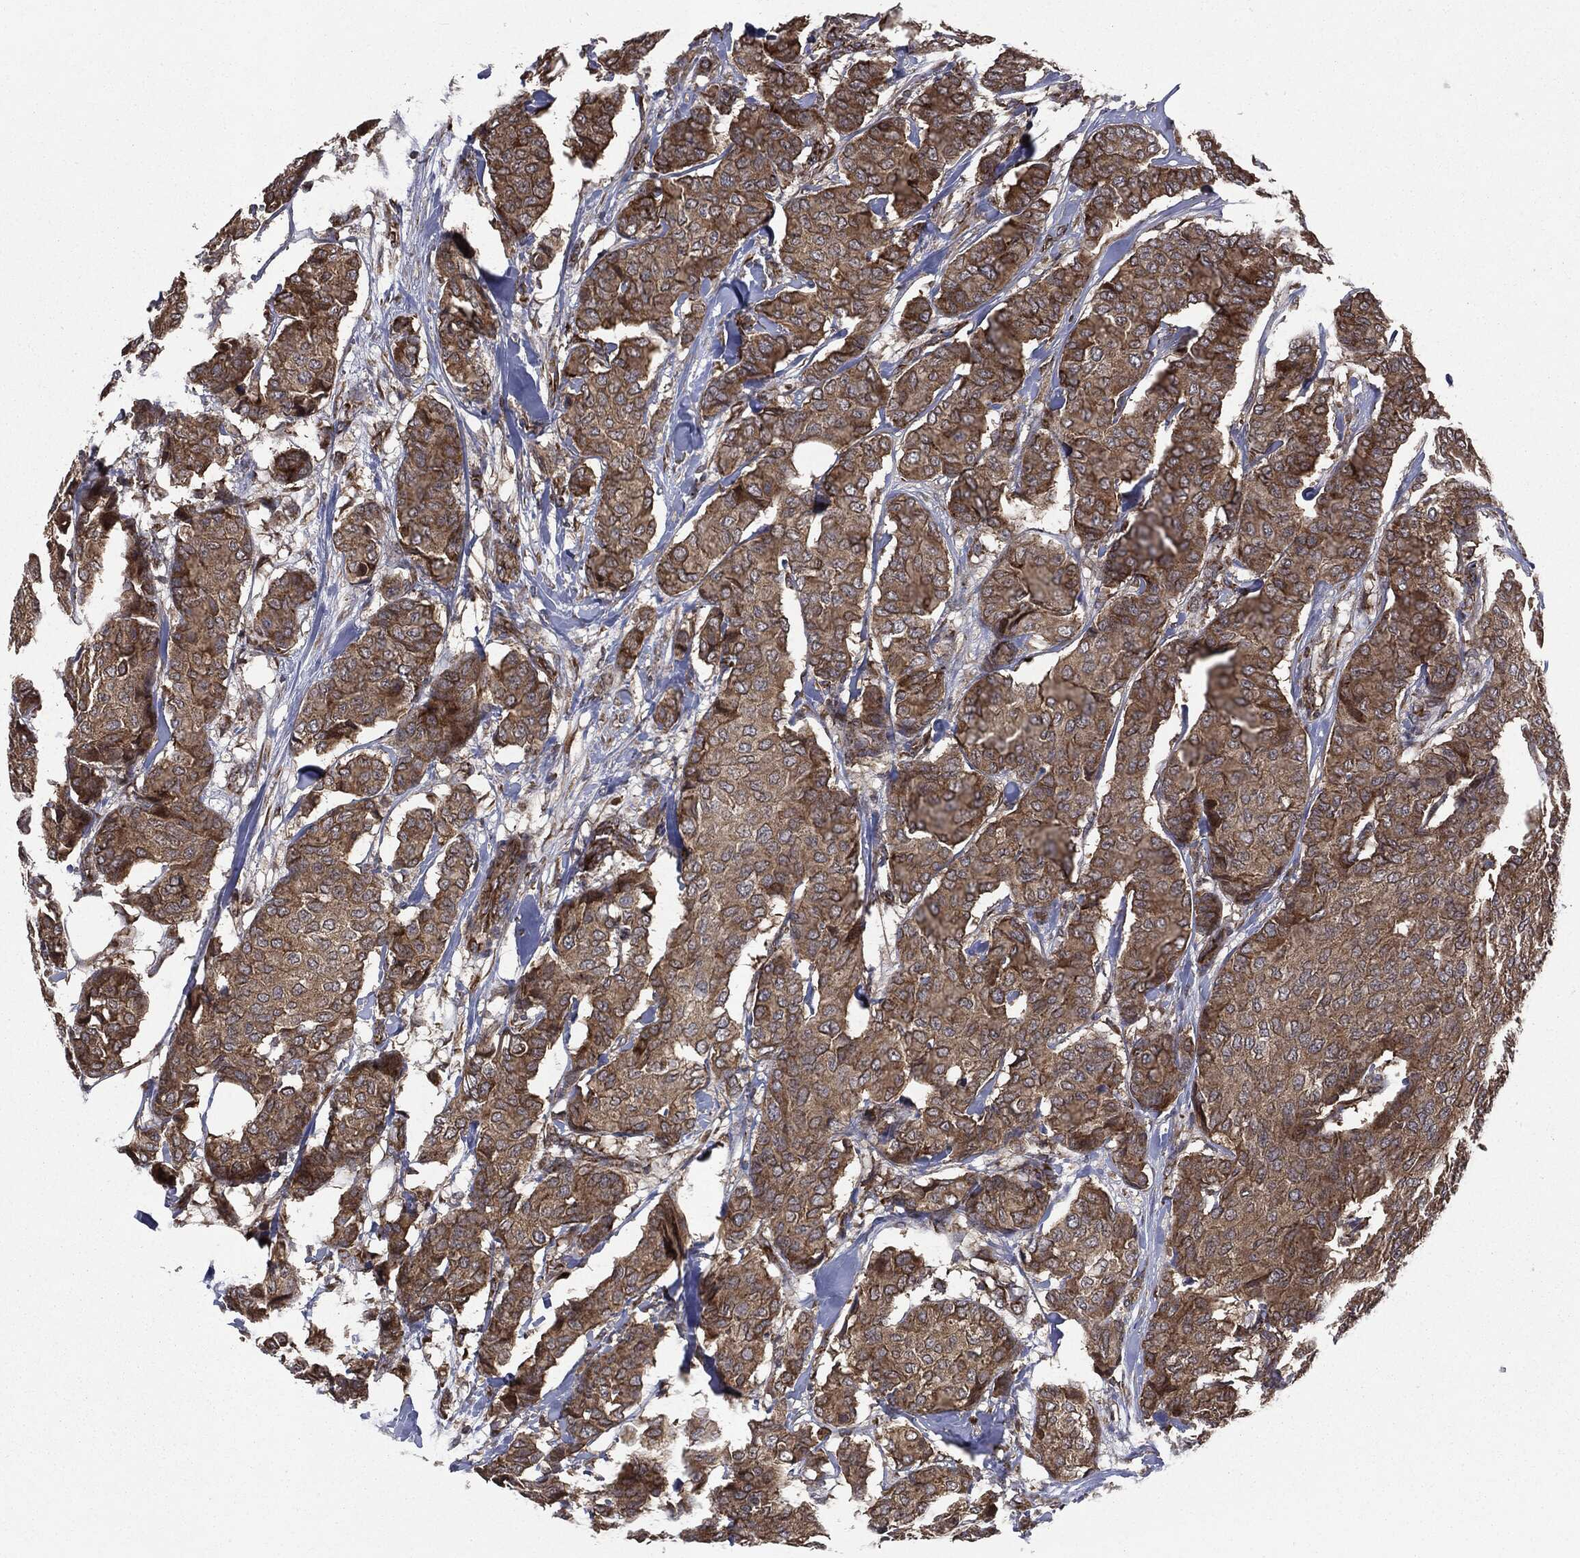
{"staining": {"intensity": "moderate", "quantity": ">75%", "location": "cytoplasmic/membranous"}, "tissue": "breast cancer", "cell_type": "Tumor cells", "image_type": "cancer", "snomed": [{"axis": "morphology", "description": "Duct carcinoma"}, {"axis": "topography", "description": "Breast"}], "caption": "Immunohistochemistry (IHC) of breast infiltrating ductal carcinoma reveals medium levels of moderate cytoplasmic/membranous positivity in about >75% of tumor cells.", "gene": "PLOD3", "patient": {"sex": "female", "age": 75}}